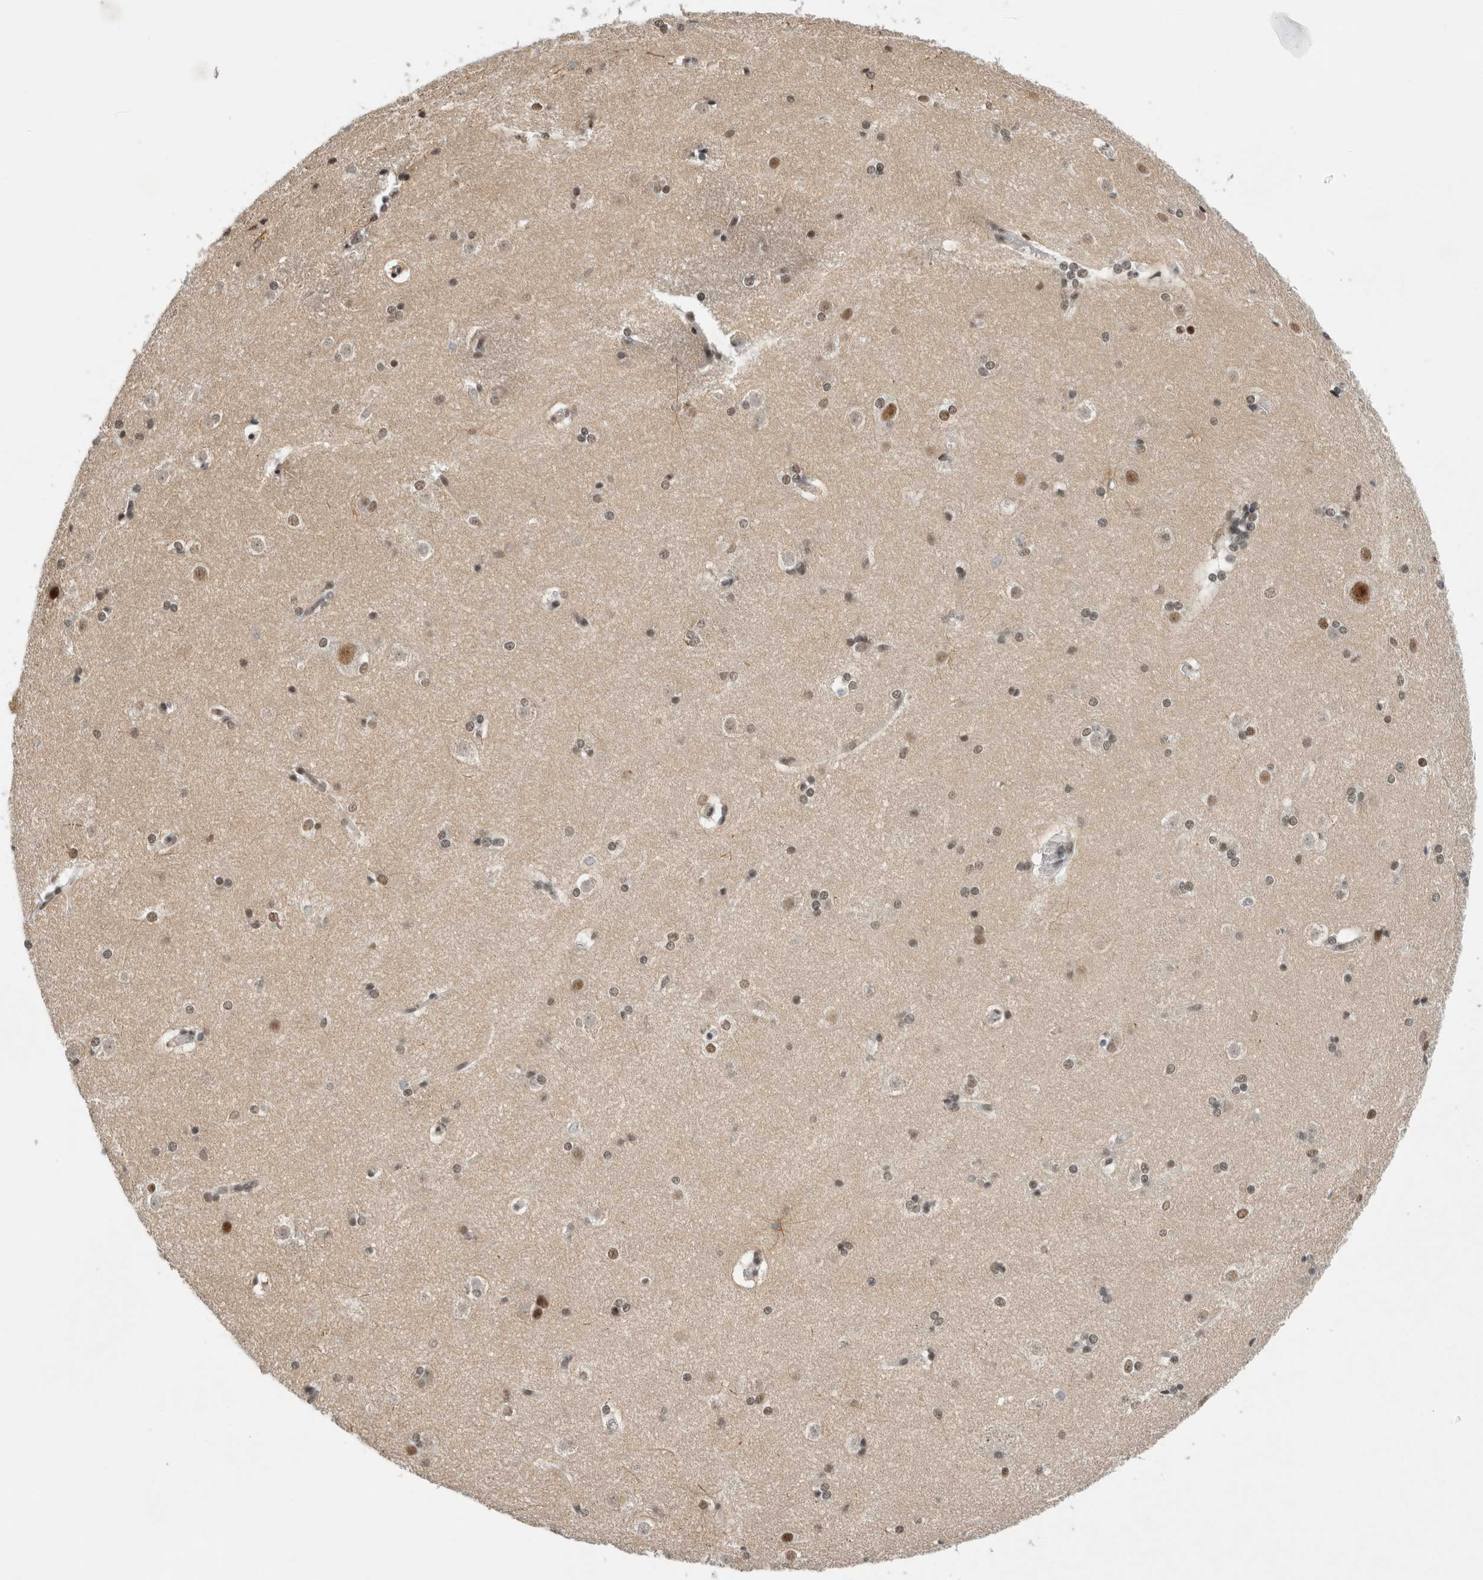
{"staining": {"intensity": "moderate", "quantity": "25%-75%", "location": "nuclear"}, "tissue": "caudate", "cell_type": "Glial cells", "image_type": "normal", "snomed": [{"axis": "morphology", "description": "Normal tissue, NOS"}, {"axis": "topography", "description": "Lateral ventricle wall"}], "caption": "Approximately 25%-75% of glial cells in benign caudate reveal moderate nuclear protein positivity as visualized by brown immunohistochemical staining.", "gene": "NCAPG2", "patient": {"sex": "female", "age": 19}}